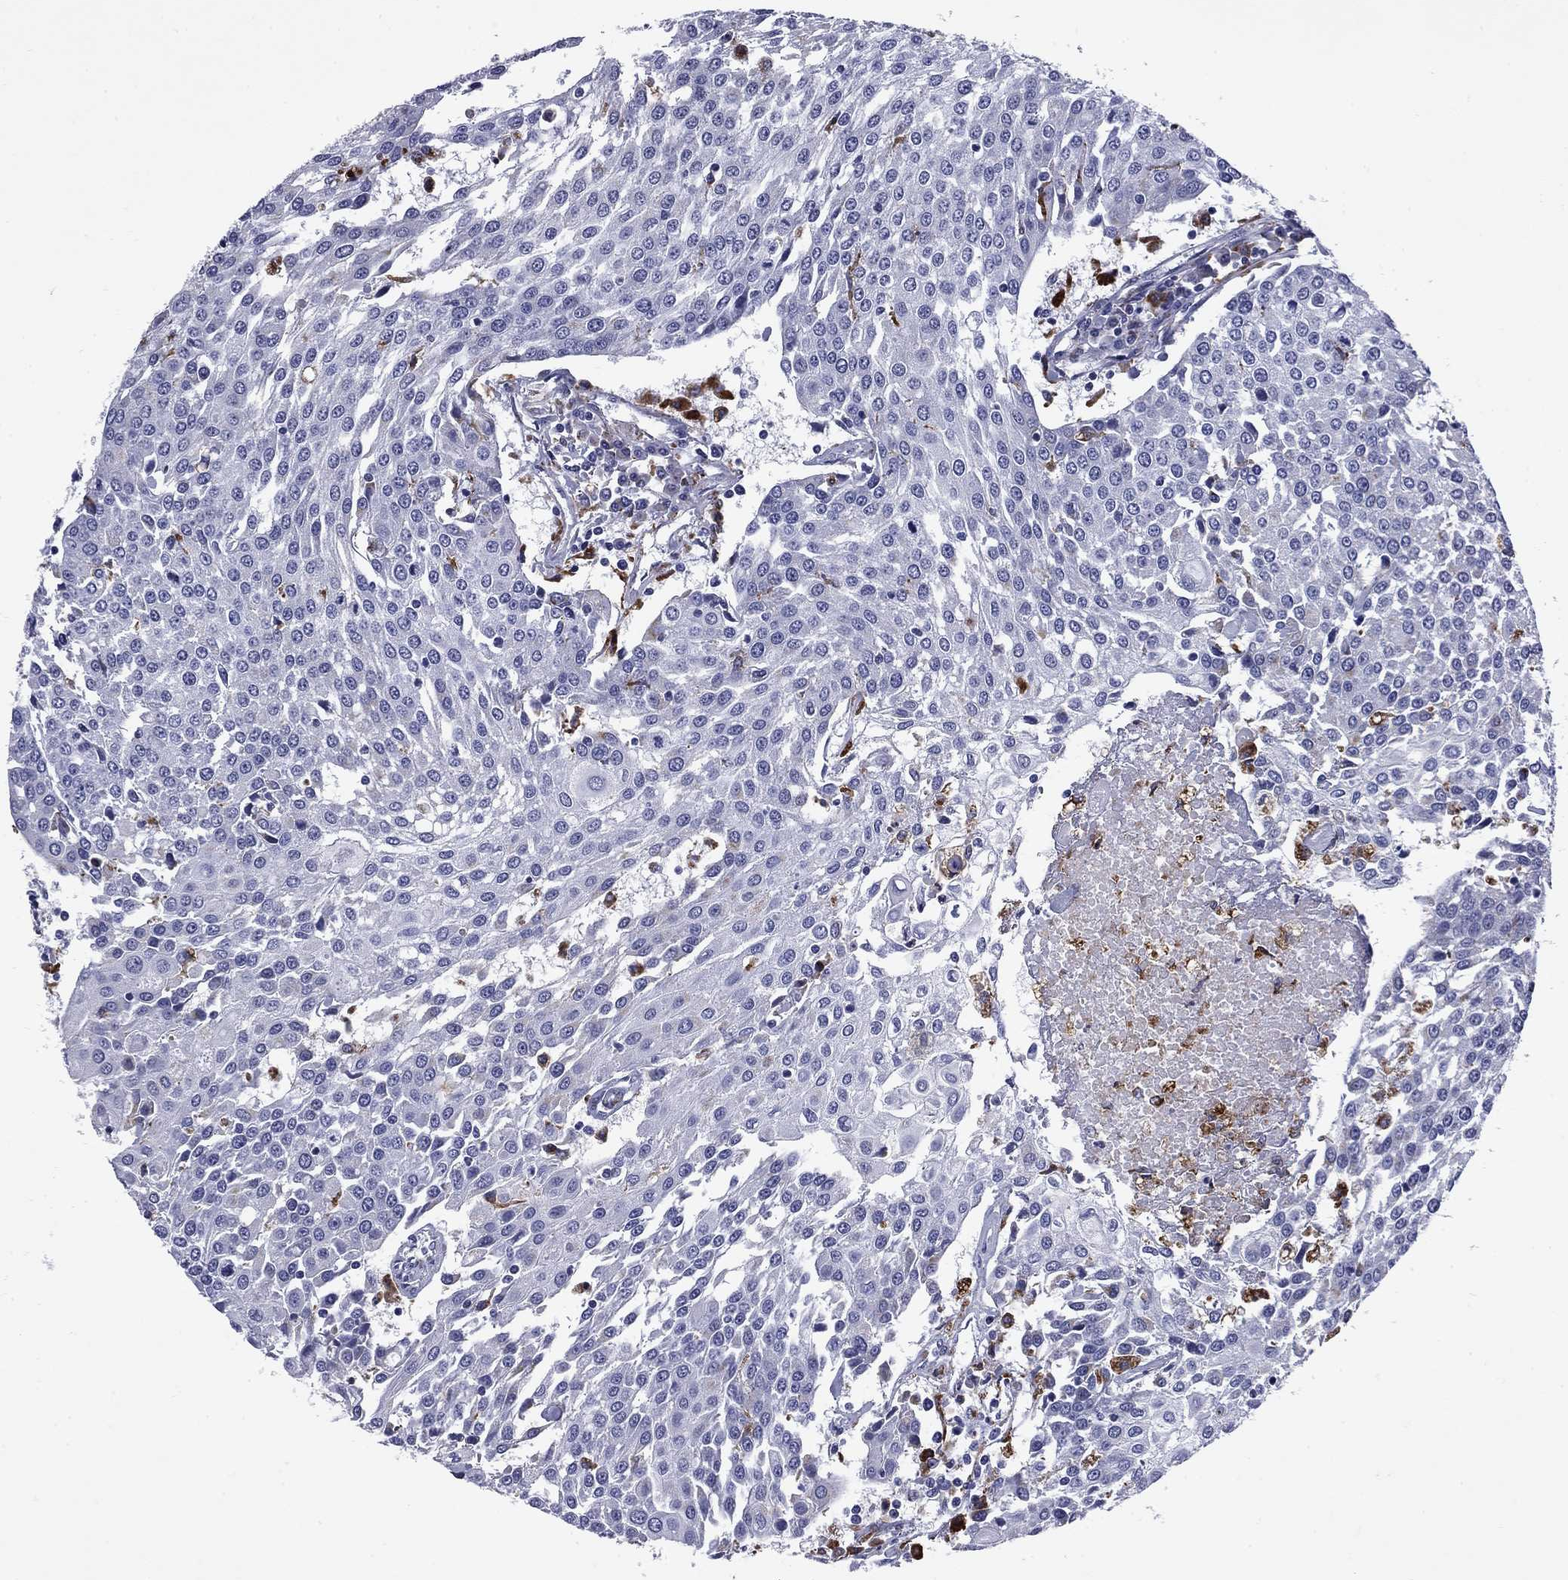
{"staining": {"intensity": "negative", "quantity": "none", "location": "none"}, "tissue": "urothelial cancer", "cell_type": "Tumor cells", "image_type": "cancer", "snomed": [{"axis": "morphology", "description": "Urothelial carcinoma, High grade"}, {"axis": "topography", "description": "Urinary bladder"}], "caption": "Tumor cells are negative for protein expression in human urothelial cancer. (DAB (3,3'-diaminobenzidine) IHC with hematoxylin counter stain).", "gene": "MADCAM1", "patient": {"sex": "female", "age": 85}}